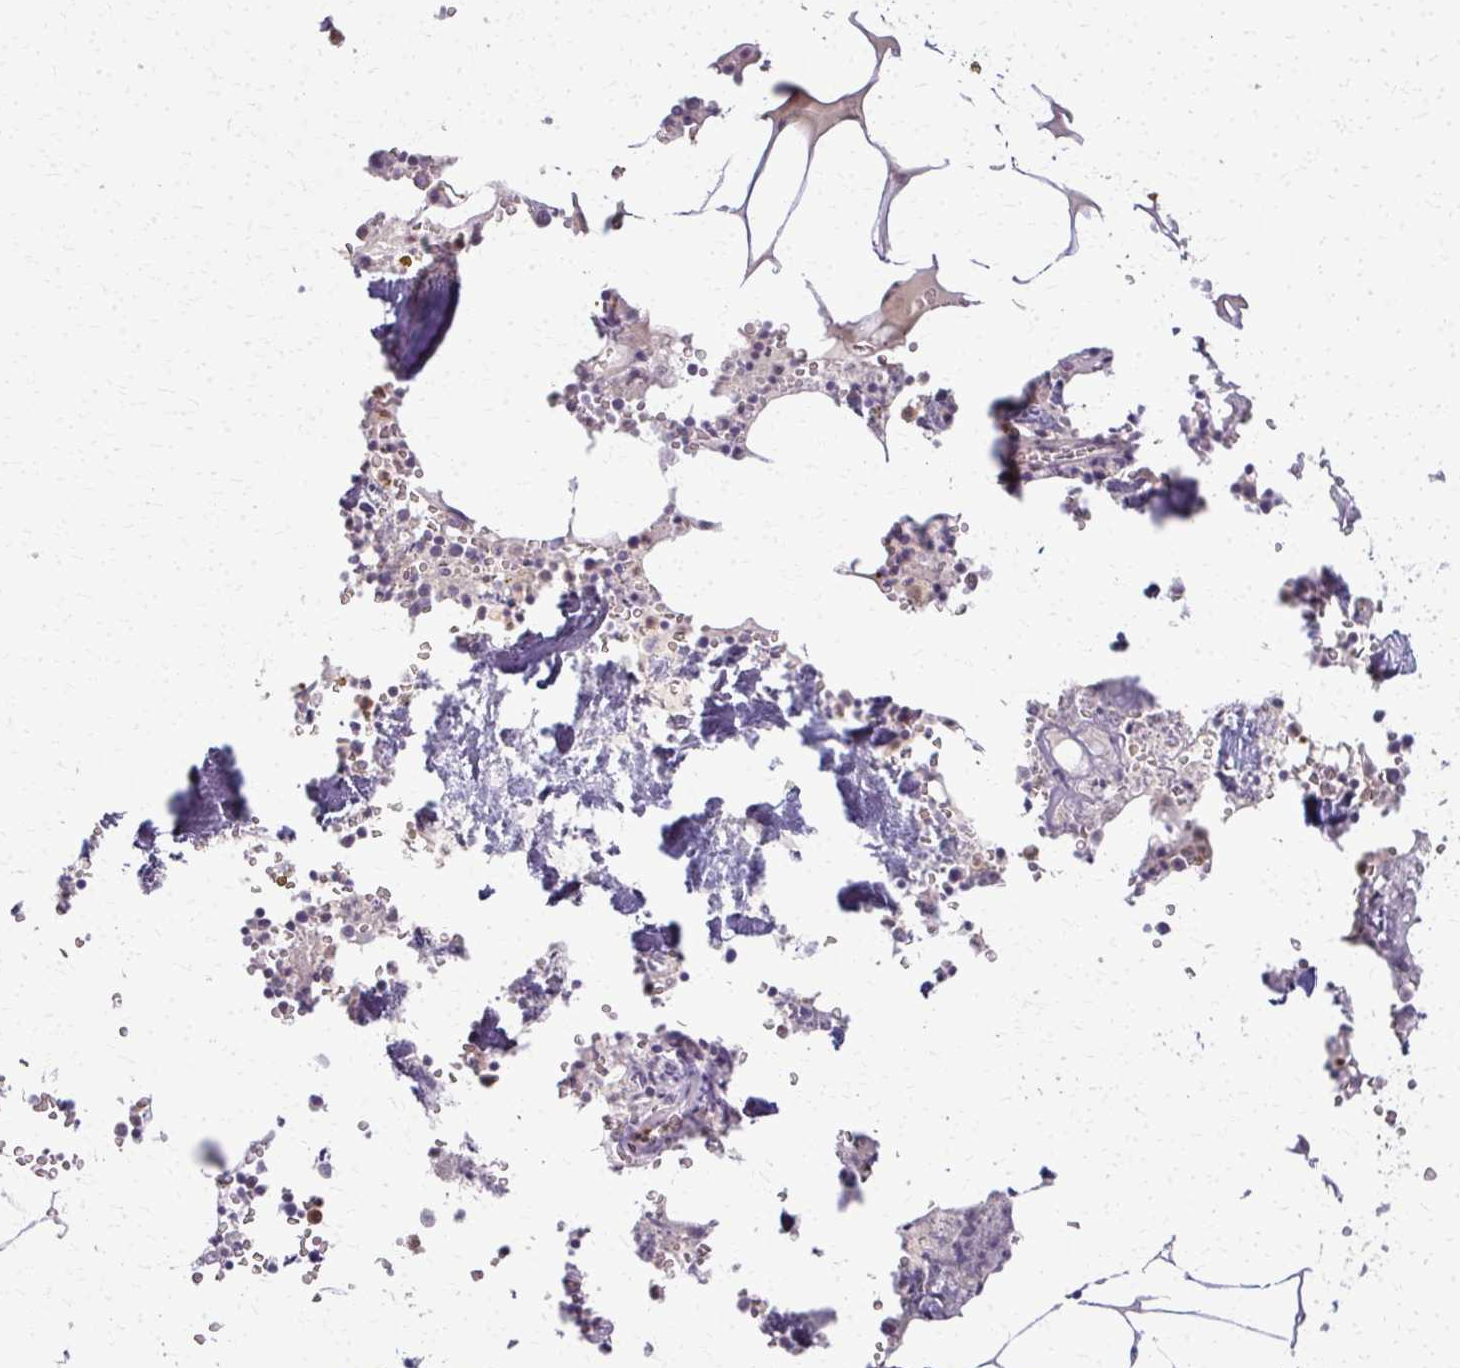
{"staining": {"intensity": "negative", "quantity": "none", "location": "none"}, "tissue": "bone marrow", "cell_type": "Hematopoietic cells", "image_type": "normal", "snomed": [{"axis": "morphology", "description": "Normal tissue, NOS"}, {"axis": "topography", "description": "Bone marrow"}], "caption": "The IHC image has no significant staining in hematopoietic cells of bone marrow. (IHC, brightfield microscopy, high magnification).", "gene": "CA3", "patient": {"sex": "male", "age": 54}}